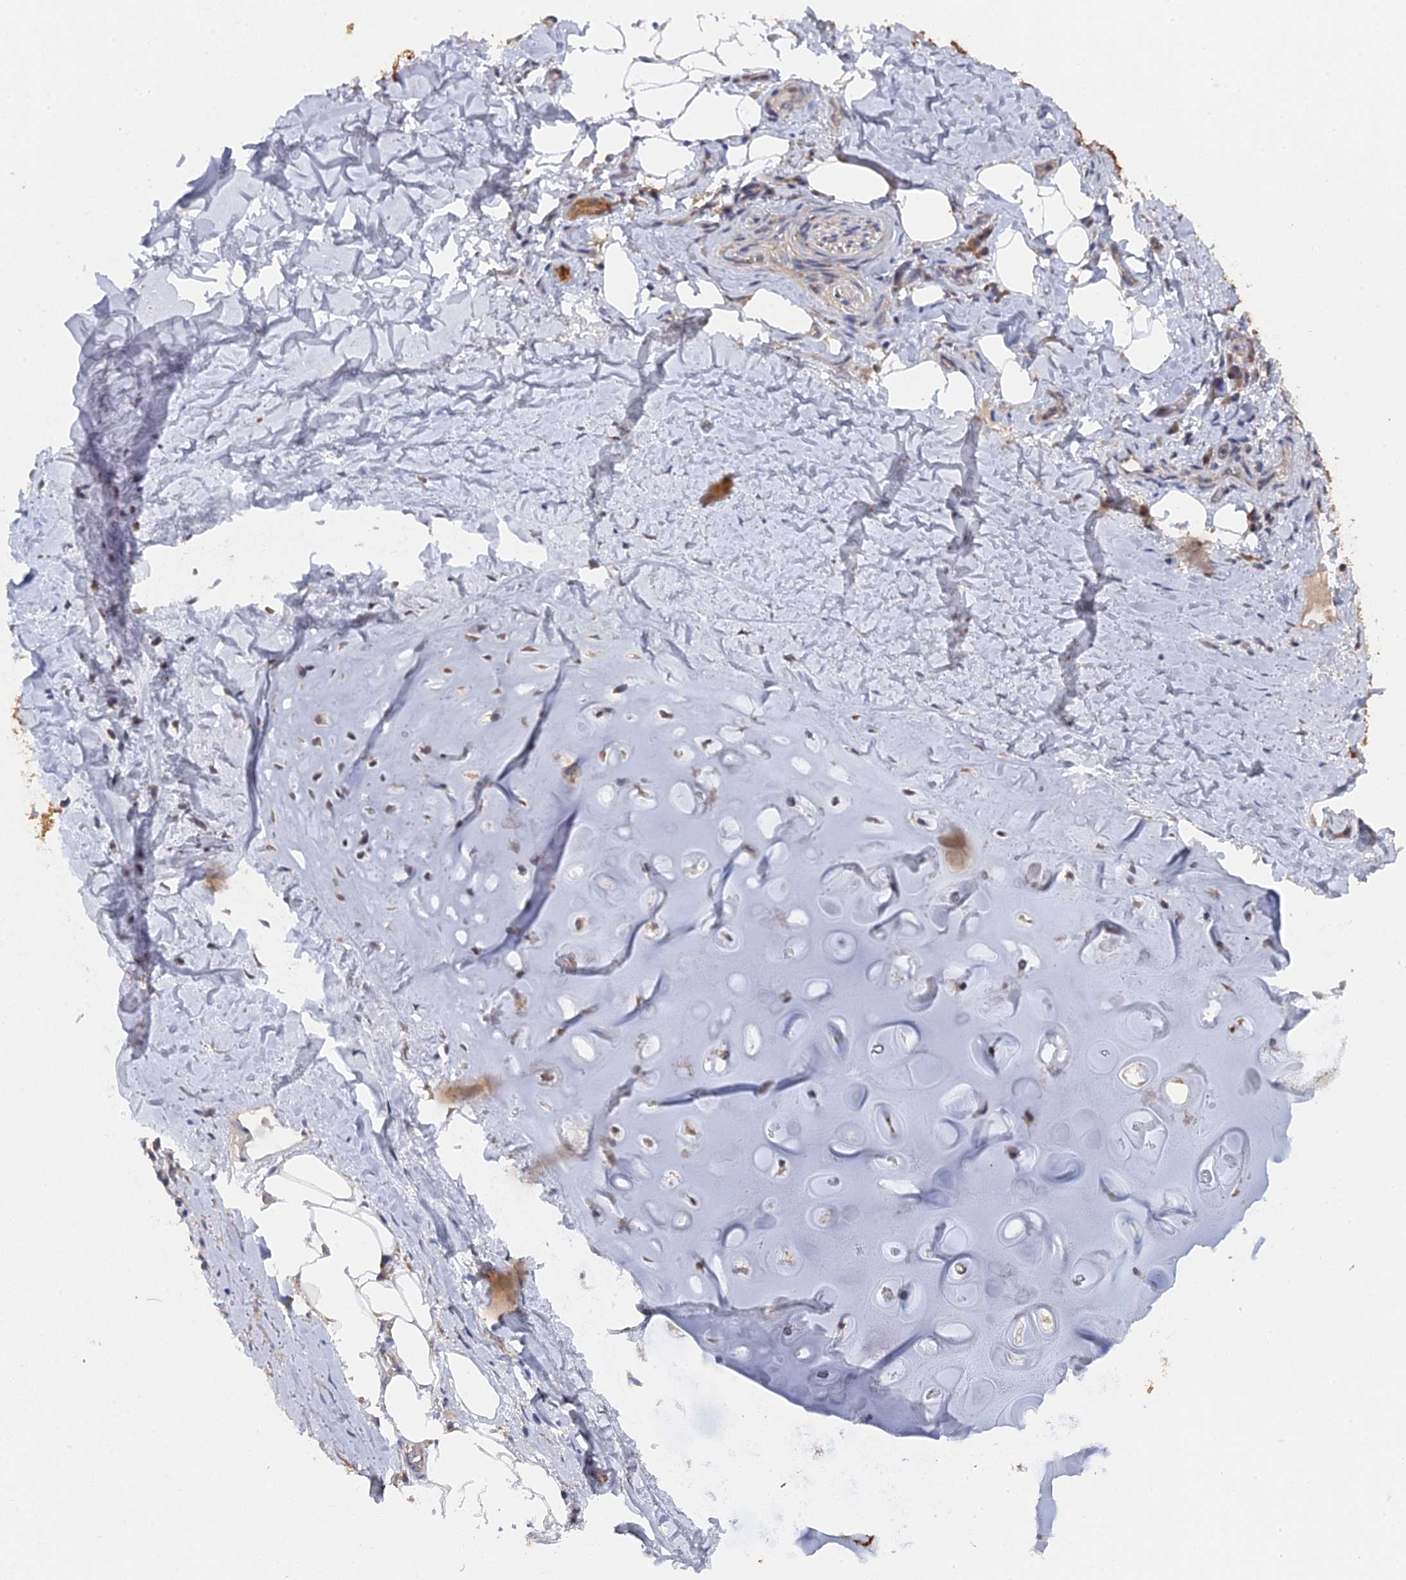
{"staining": {"intensity": "negative", "quantity": "none", "location": "none"}, "tissue": "adipose tissue", "cell_type": "Adipocytes", "image_type": "normal", "snomed": [{"axis": "morphology", "description": "Normal tissue, NOS"}, {"axis": "topography", "description": "Lymph node"}, {"axis": "topography", "description": "Cartilage tissue"}, {"axis": "topography", "description": "Bronchus"}], "caption": "Immunohistochemical staining of unremarkable adipose tissue displays no significant positivity in adipocytes.", "gene": "MIGA2", "patient": {"sex": "male", "age": 63}}